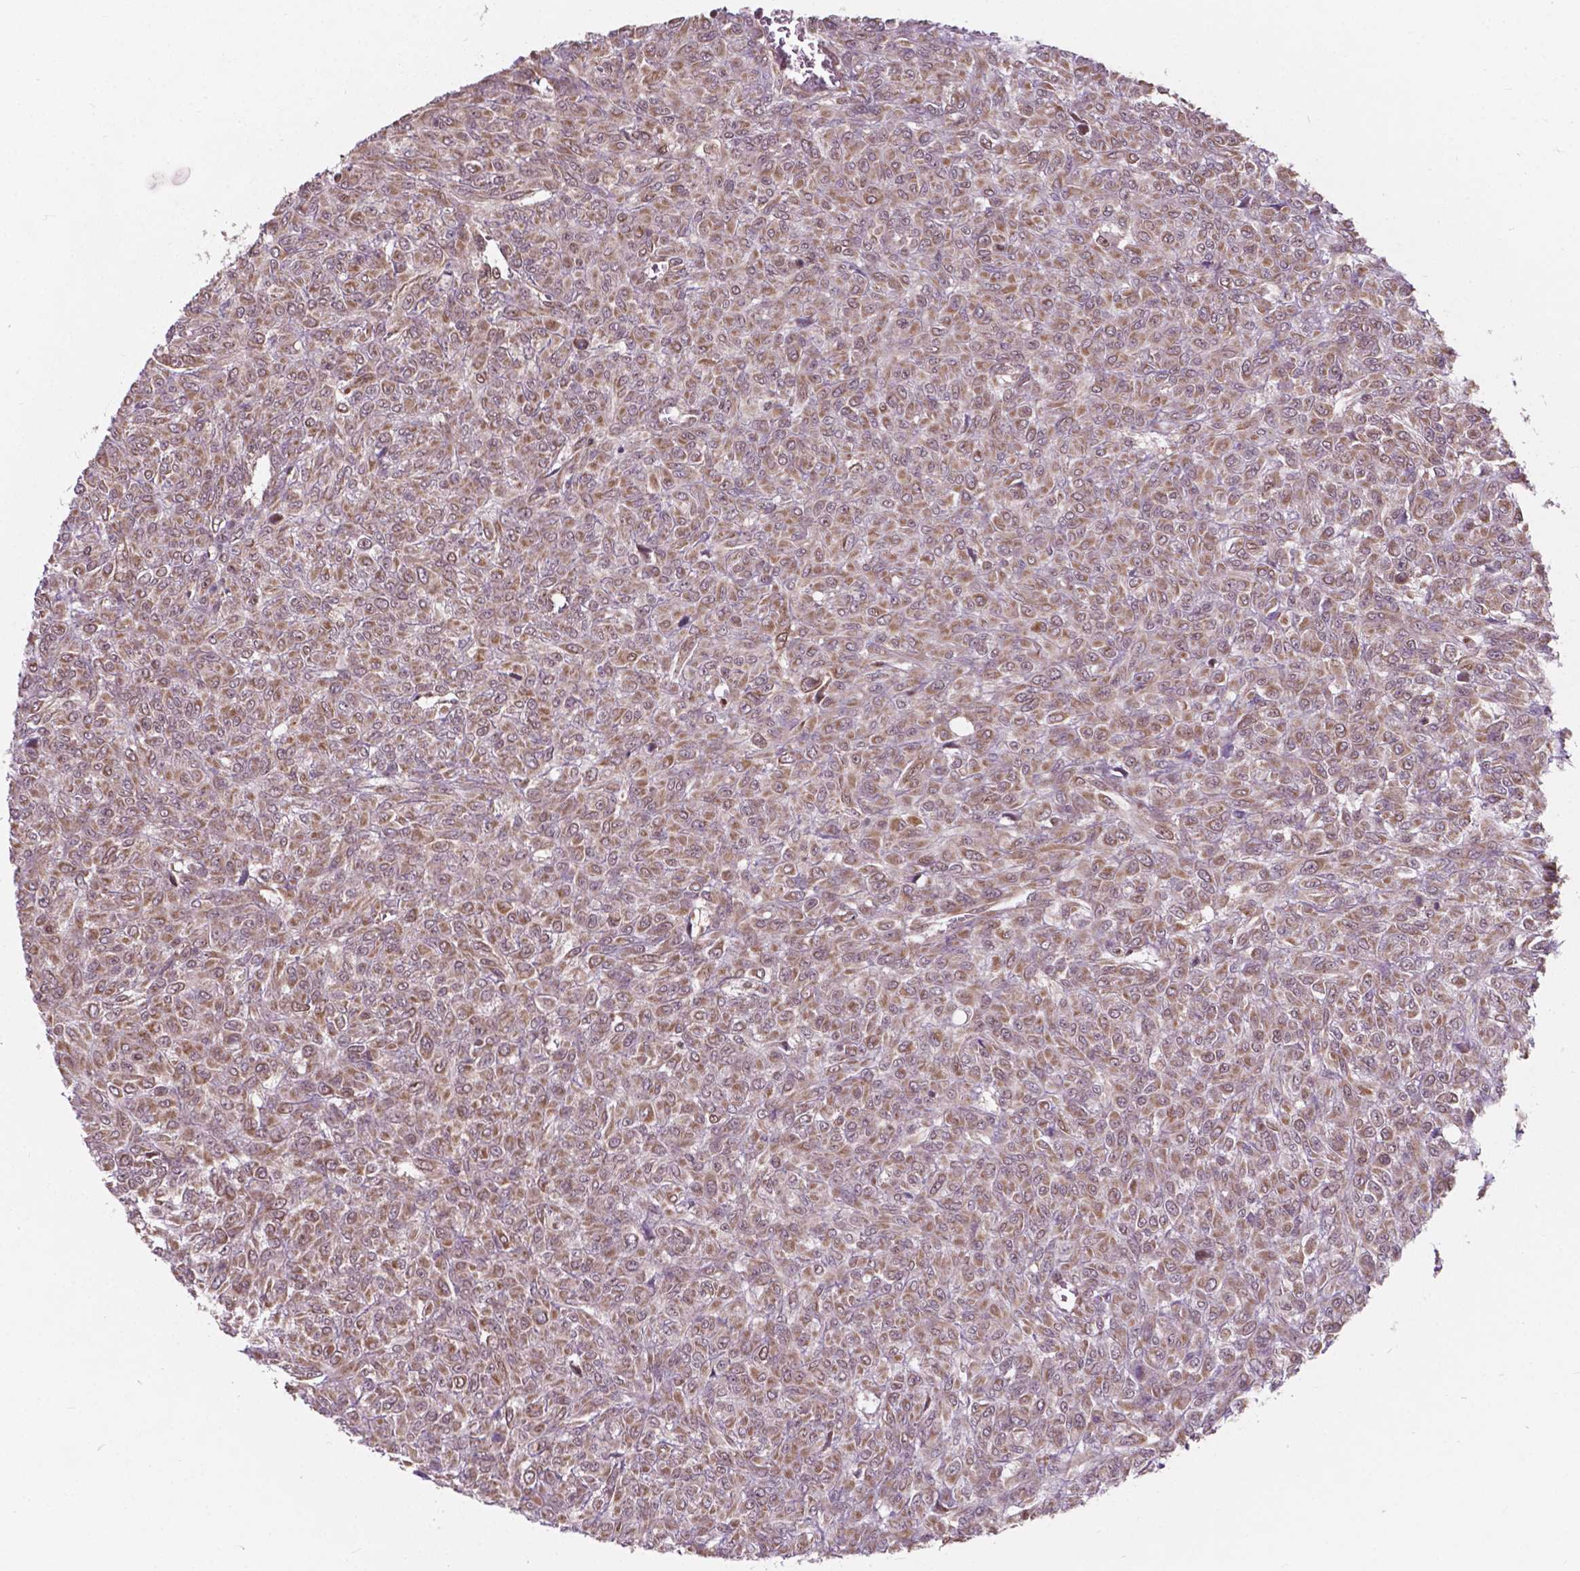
{"staining": {"intensity": "moderate", "quantity": "25%-75%", "location": "cytoplasmic/membranous"}, "tissue": "renal cancer", "cell_type": "Tumor cells", "image_type": "cancer", "snomed": [{"axis": "morphology", "description": "Adenocarcinoma, NOS"}, {"axis": "topography", "description": "Kidney"}], "caption": "This micrograph displays IHC staining of human adenocarcinoma (renal), with medium moderate cytoplasmic/membranous positivity in about 25%-75% of tumor cells.", "gene": "MRPL33", "patient": {"sex": "male", "age": 58}}